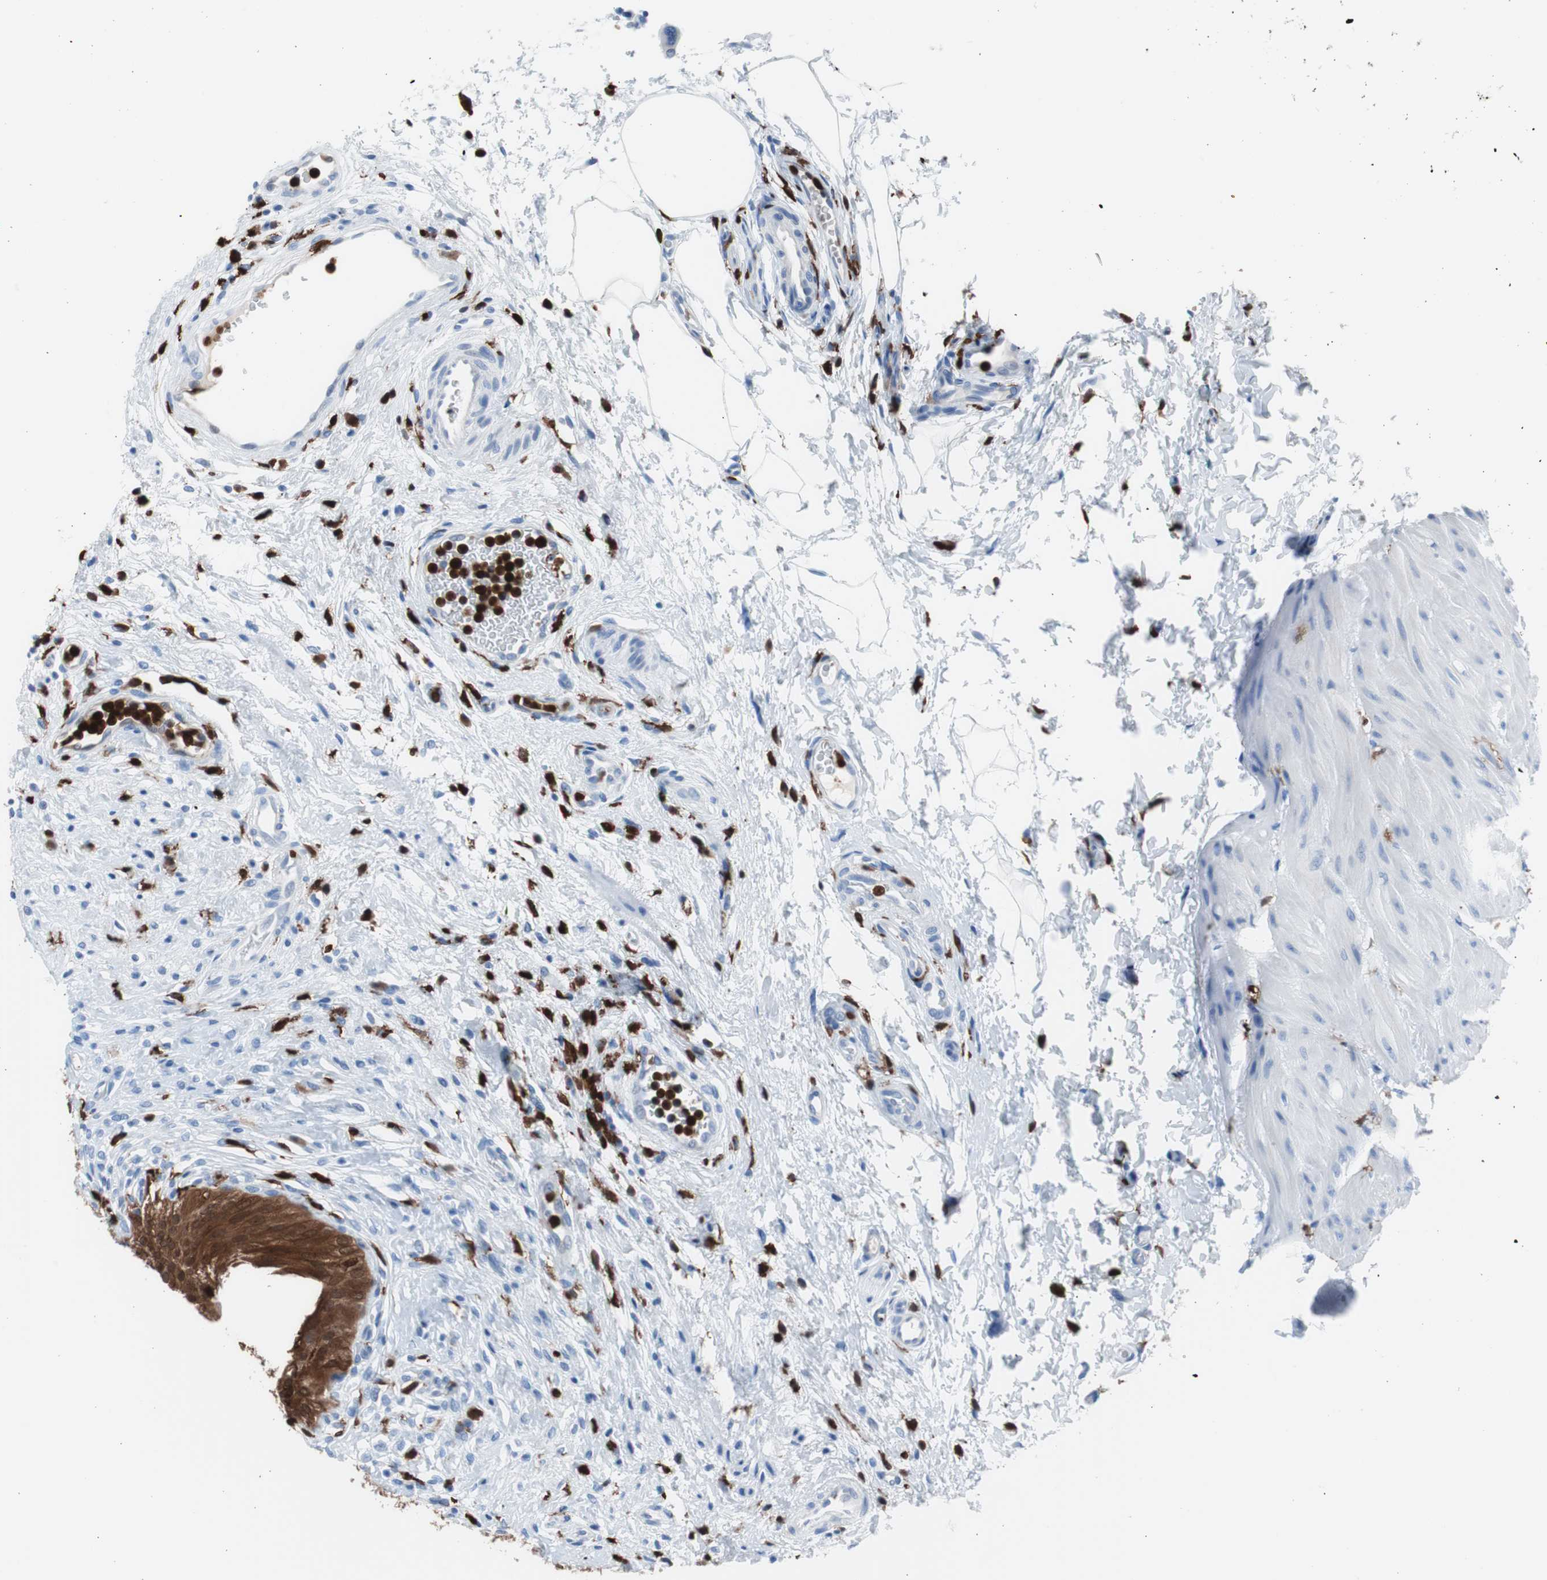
{"staining": {"intensity": "strong", "quantity": ">75%", "location": "cytoplasmic/membranous"}, "tissue": "urinary bladder", "cell_type": "Urothelial cells", "image_type": "normal", "snomed": [{"axis": "morphology", "description": "Normal tissue, NOS"}, {"axis": "morphology", "description": "Urothelial carcinoma, High grade"}, {"axis": "topography", "description": "Urinary bladder"}], "caption": "A photomicrograph of urinary bladder stained for a protein demonstrates strong cytoplasmic/membranous brown staining in urothelial cells.", "gene": "SYK", "patient": {"sex": "male", "age": 46}}